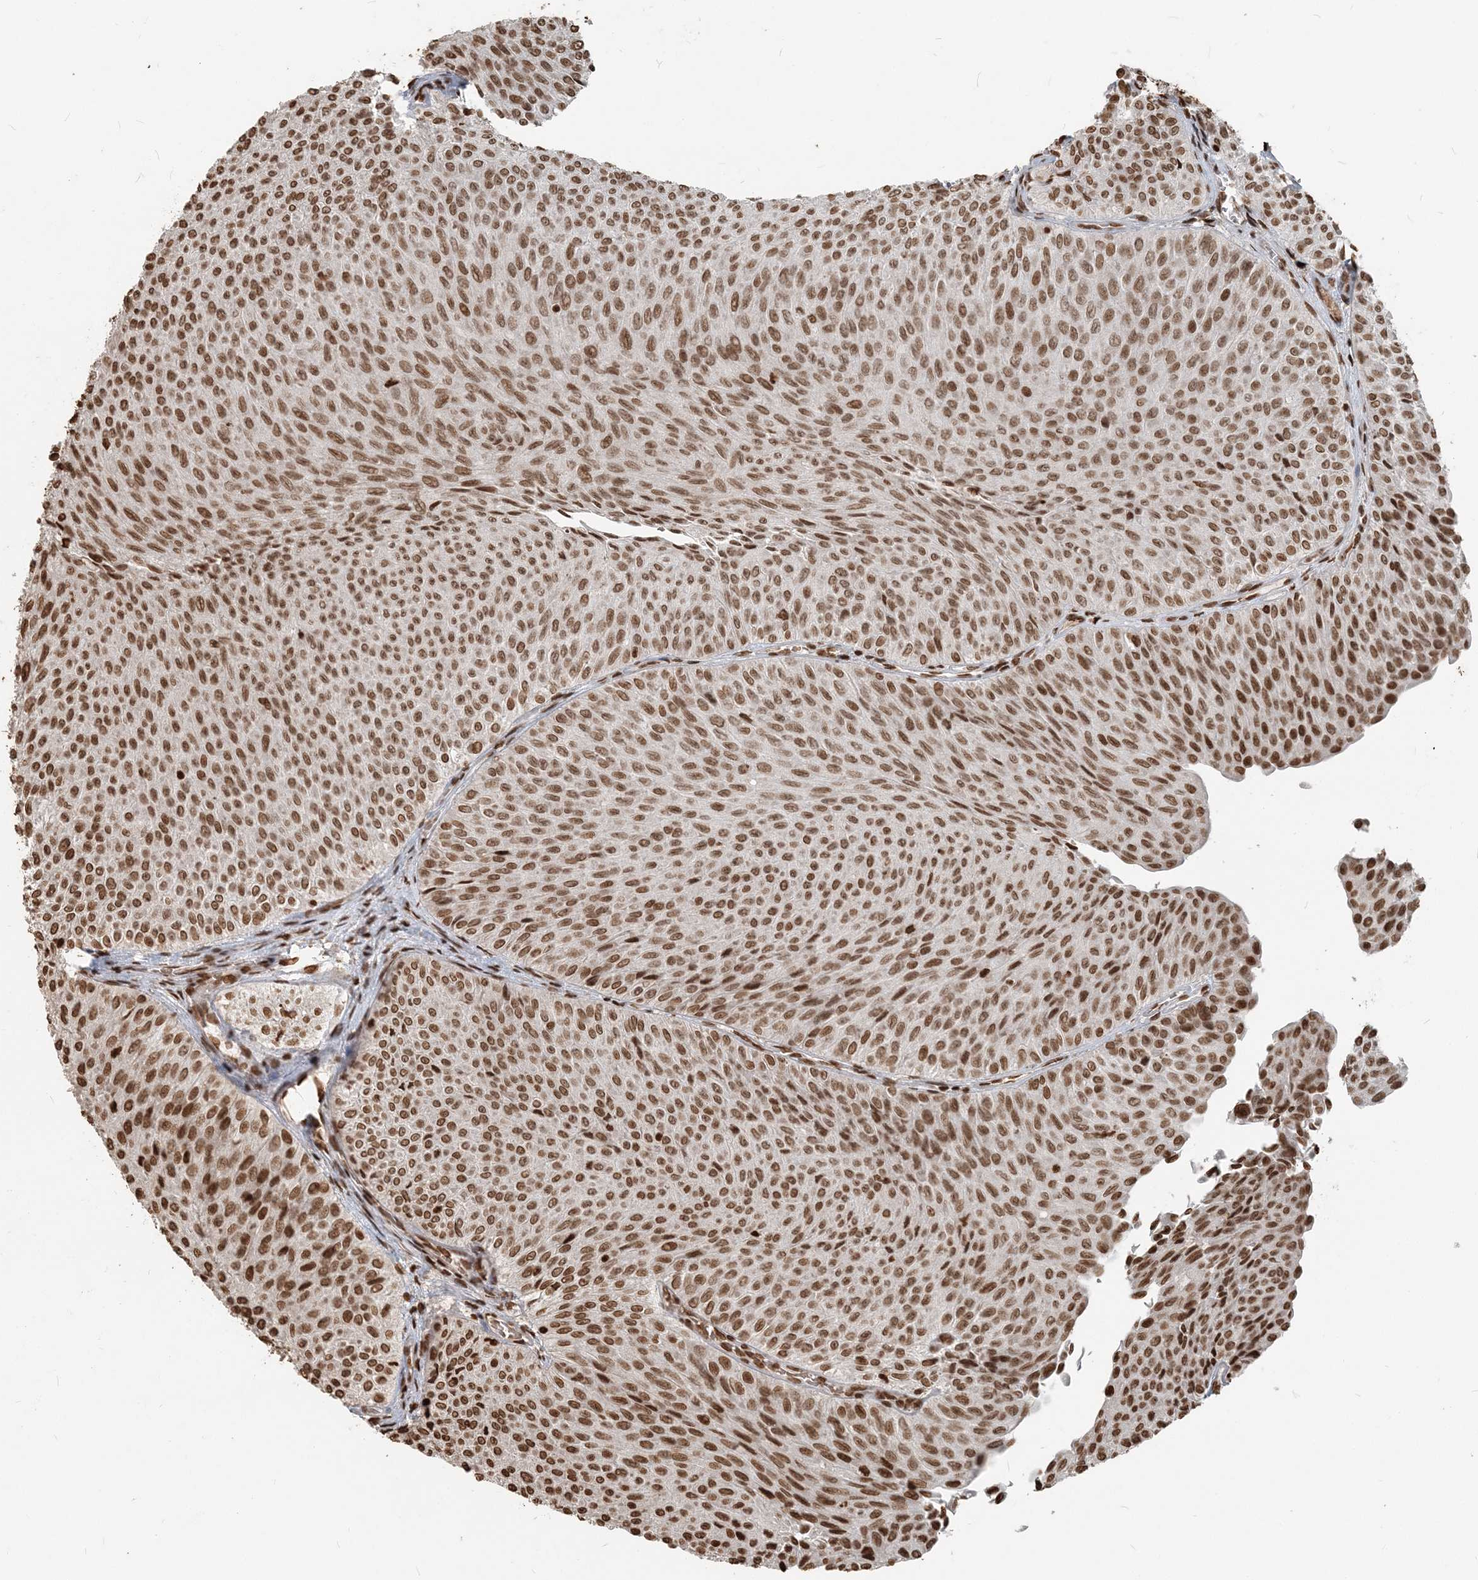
{"staining": {"intensity": "moderate", "quantity": ">75%", "location": "nuclear"}, "tissue": "urothelial cancer", "cell_type": "Tumor cells", "image_type": "cancer", "snomed": [{"axis": "morphology", "description": "Urothelial carcinoma, Low grade"}, {"axis": "topography", "description": "Urinary bladder"}], "caption": "IHC of human urothelial carcinoma (low-grade) demonstrates medium levels of moderate nuclear positivity in approximately >75% of tumor cells.", "gene": "H3-3B", "patient": {"sex": "male", "age": 78}}